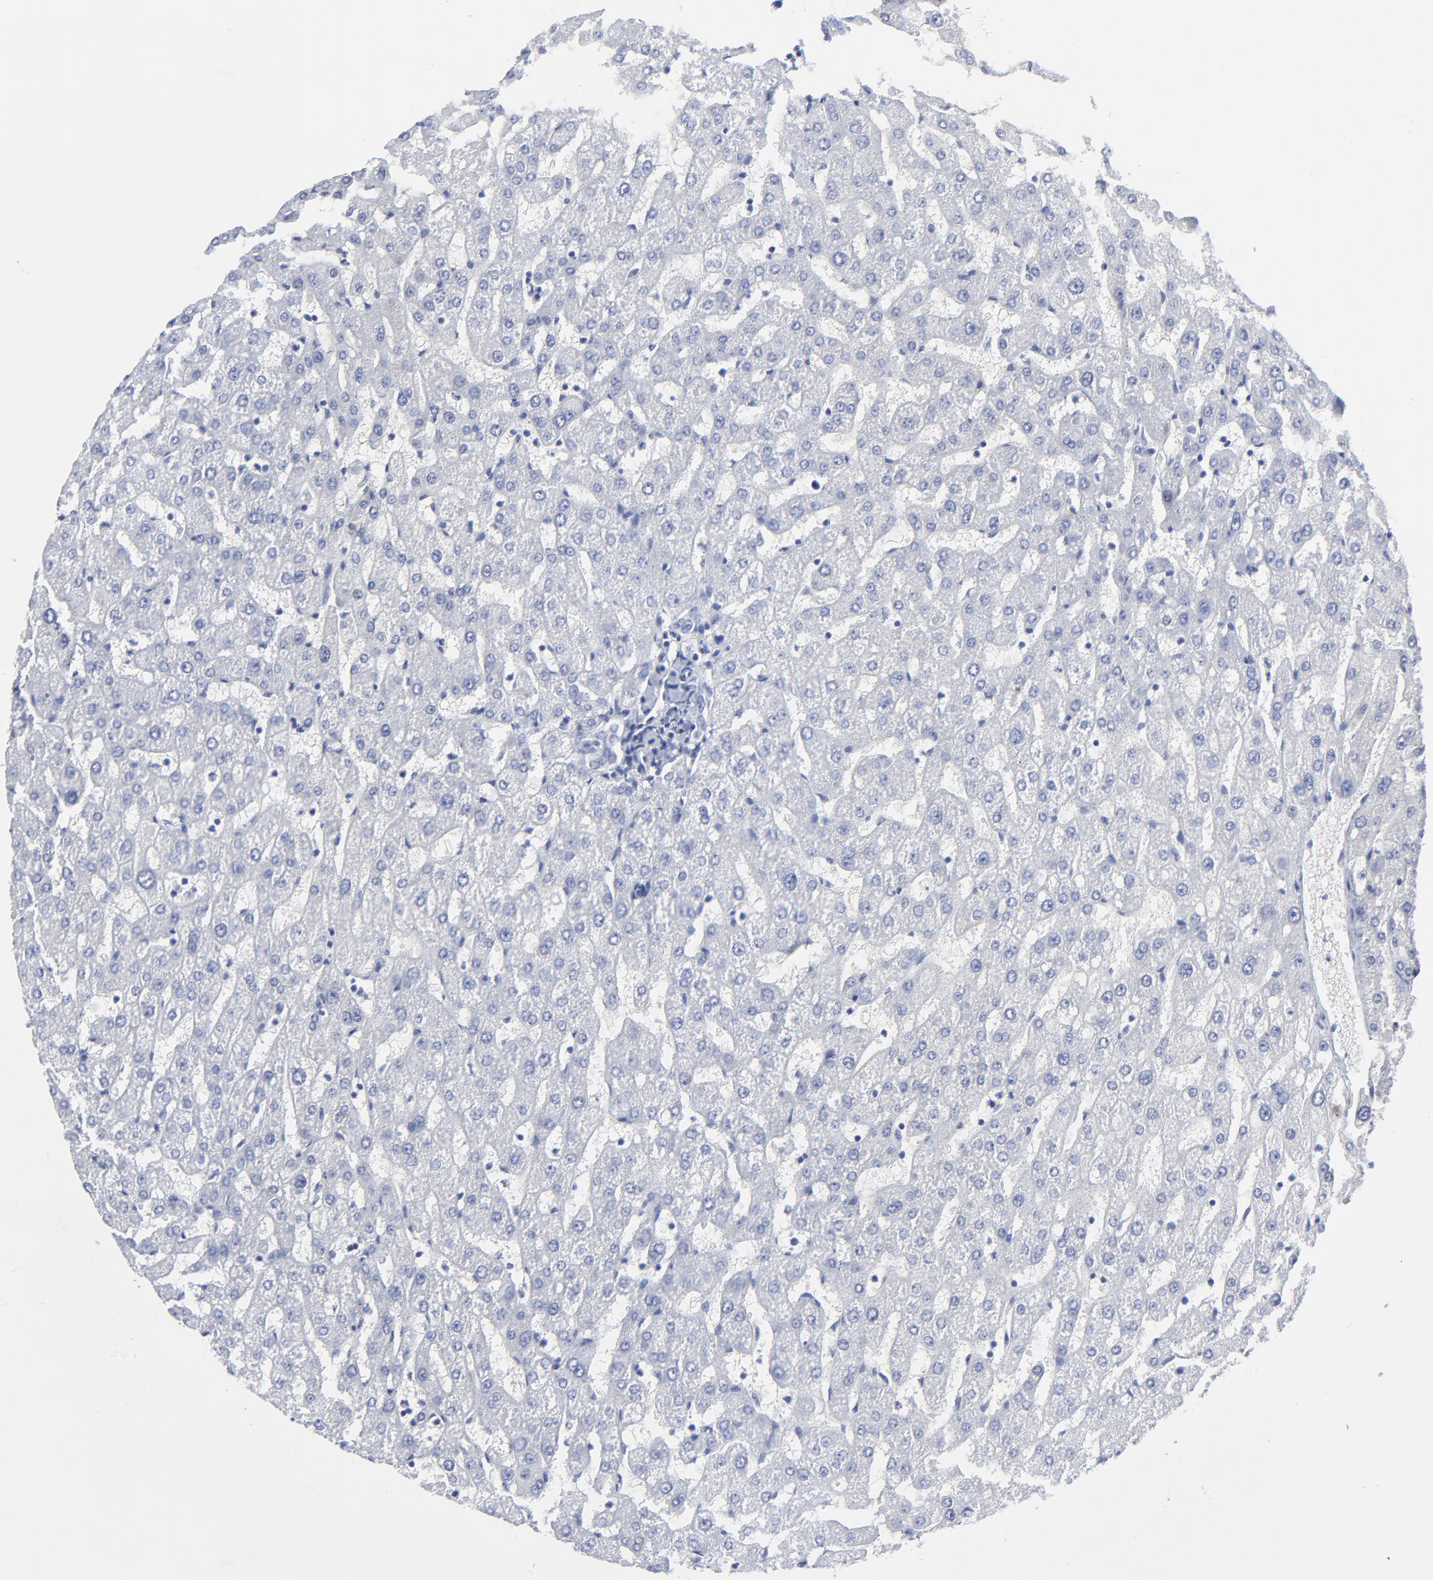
{"staining": {"intensity": "negative", "quantity": "none", "location": "none"}, "tissue": "liver", "cell_type": "Cholangiocytes", "image_type": "normal", "snomed": [{"axis": "morphology", "description": "Normal tissue, NOS"}, {"axis": "topography", "description": "Liver"}], "caption": "IHC photomicrograph of unremarkable liver: liver stained with DAB (3,3'-diaminobenzidine) displays no significant protein expression in cholangiocytes.", "gene": "CNTN3", "patient": {"sex": "male", "age": 67}}